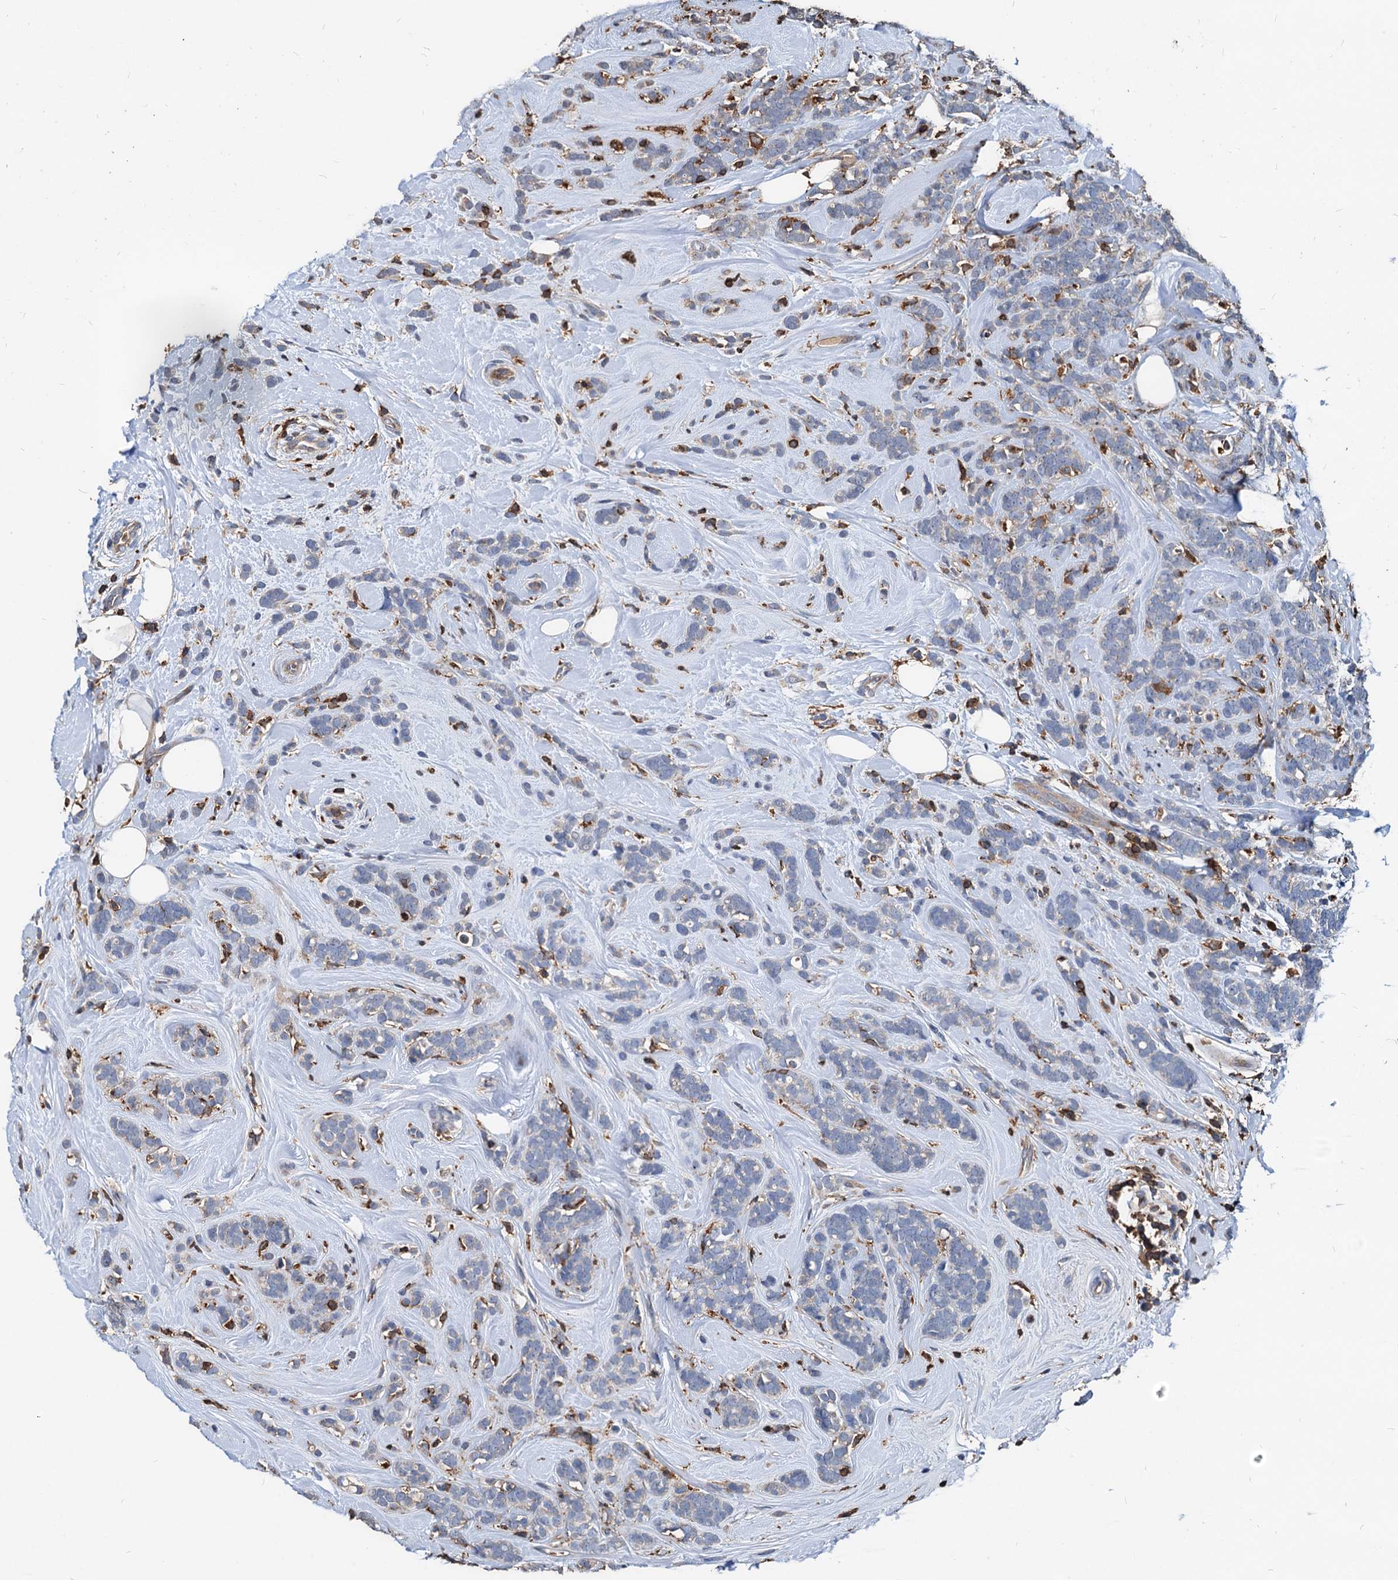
{"staining": {"intensity": "negative", "quantity": "none", "location": "none"}, "tissue": "breast cancer", "cell_type": "Tumor cells", "image_type": "cancer", "snomed": [{"axis": "morphology", "description": "Lobular carcinoma"}, {"axis": "topography", "description": "Breast"}], "caption": "Lobular carcinoma (breast) was stained to show a protein in brown. There is no significant expression in tumor cells.", "gene": "LCP2", "patient": {"sex": "female", "age": 58}}